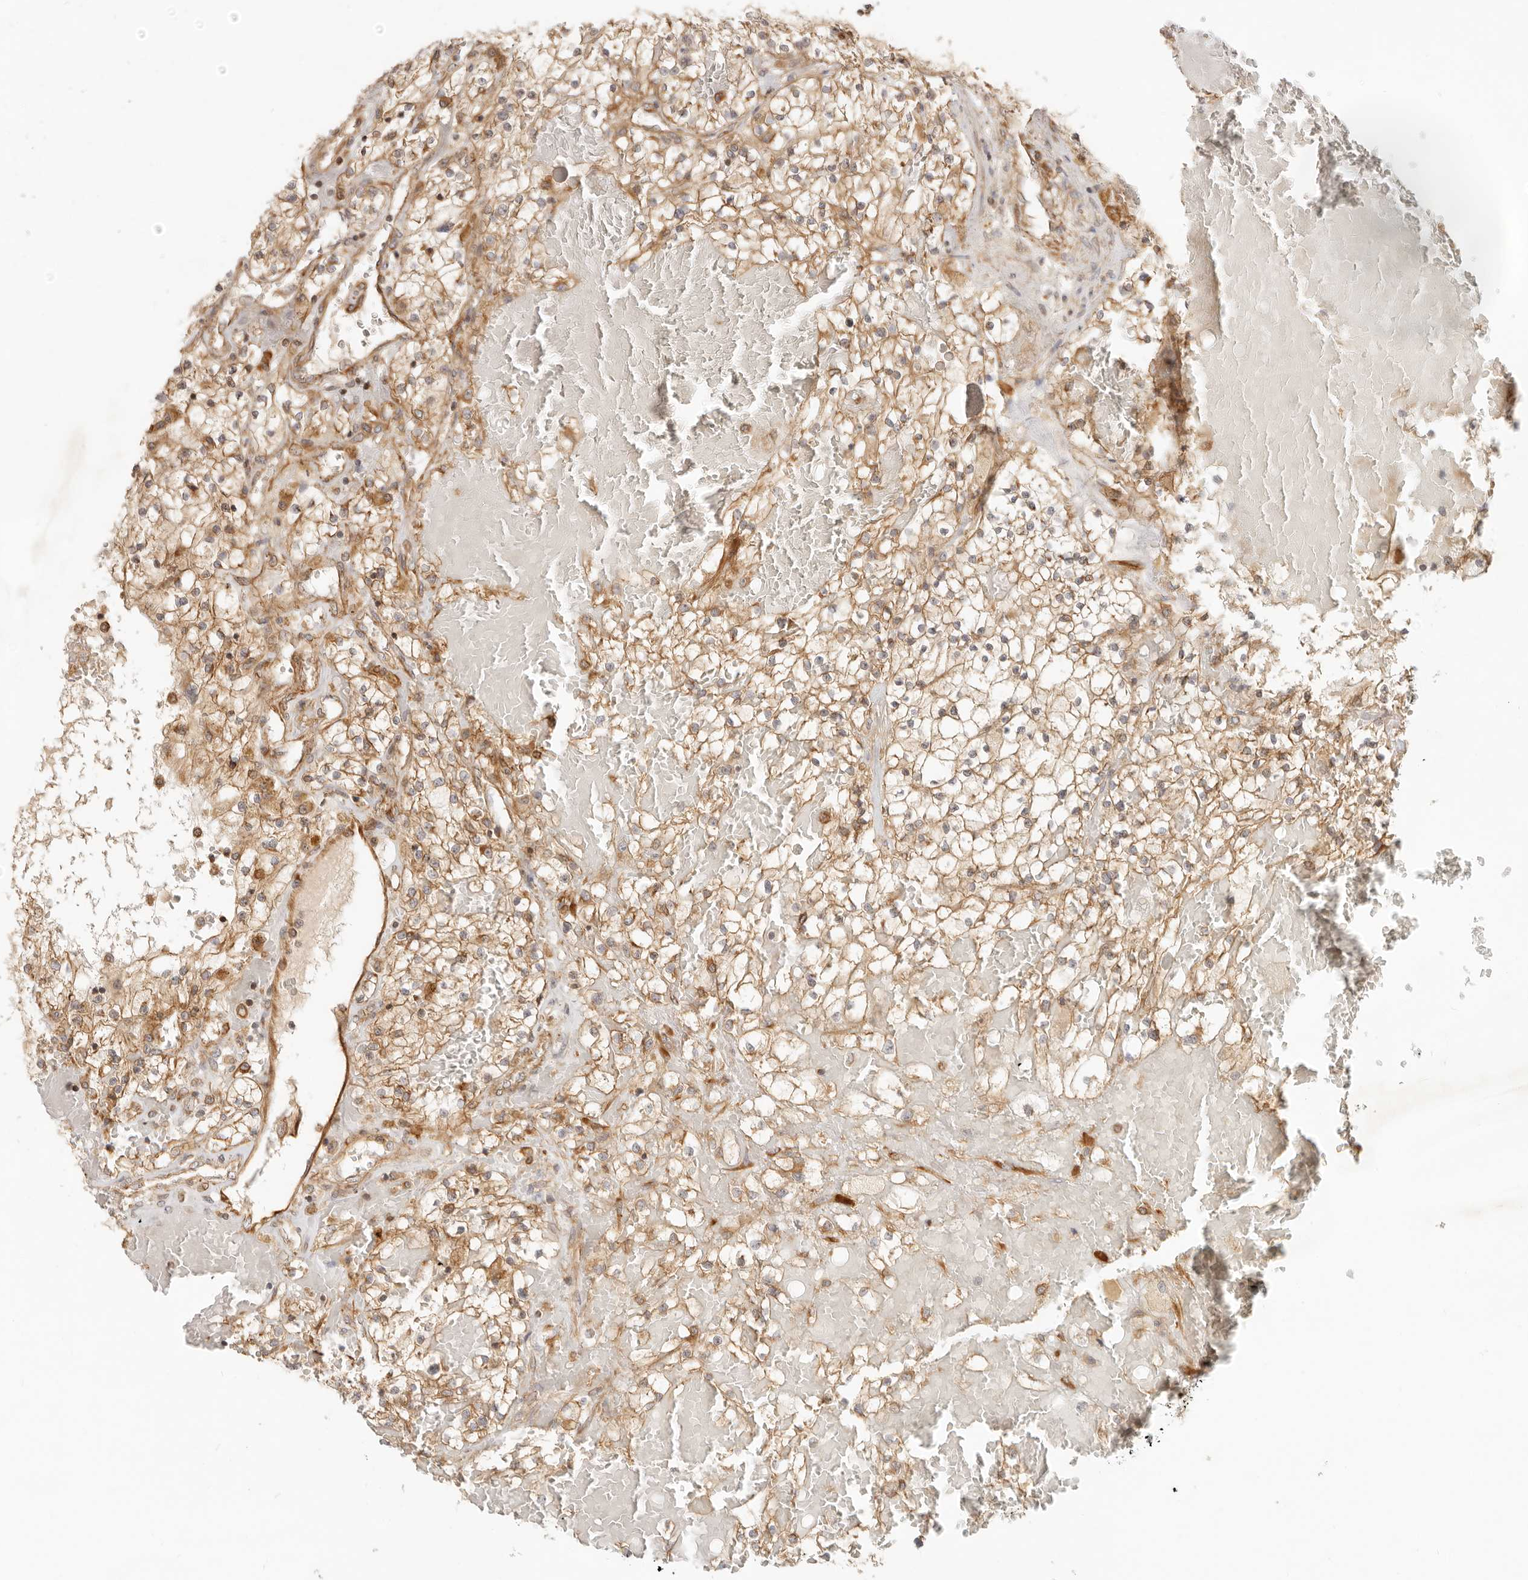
{"staining": {"intensity": "moderate", "quantity": "25%-75%", "location": "cytoplasmic/membranous"}, "tissue": "renal cancer", "cell_type": "Tumor cells", "image_type": "cancer", "snomed": [{"axis": "morphology", "description": "Normal tissue, NOS"}, {"axis": "morphology", "description": "Adenocarcinoma, NOS"}, {"axis": "topography", "description": "Kidney"}], "caption": "The micrograph demonstrates immunohistochemical staining of renal cancer (adenocarcinoma). There is moderate cytoplasmic/membranous staining is seen in approximately 25%-75% of tumor cells. (DAB (3,3'-diaminobenzidine) IHC with brightfield microscopy, high magnification).", "gene": "UFSP1", "patient": {"sex": "male", "age": 68}}